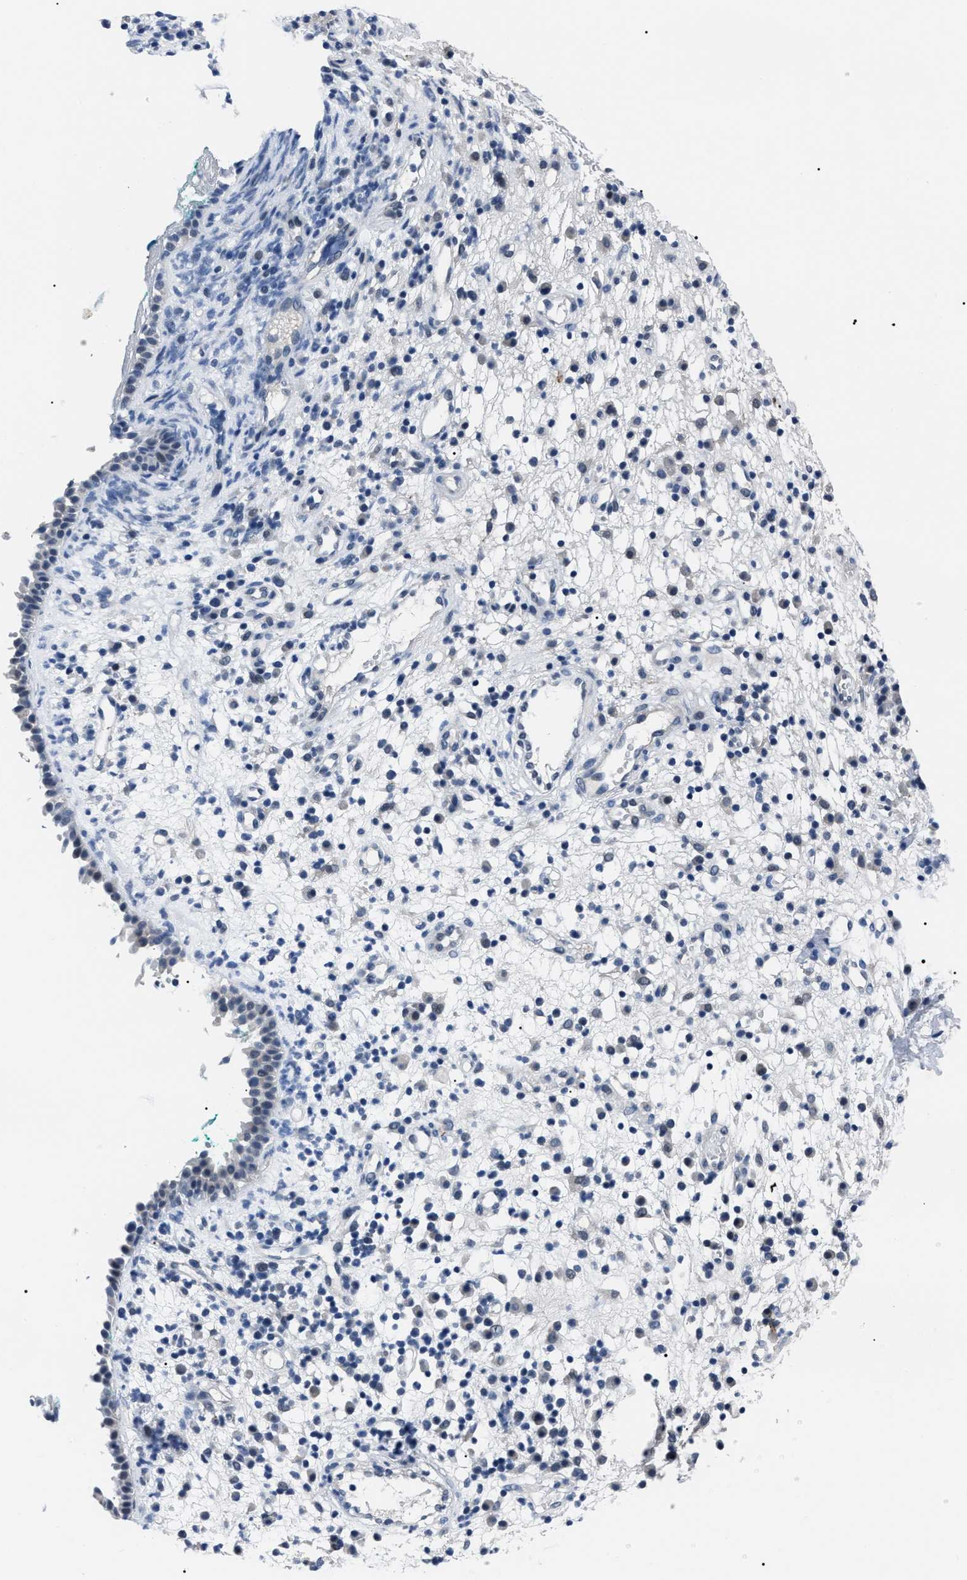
{"staining": {"intensity": "negative", "quantity": "none", "location": "none"}, "tissue": "nasopharynx", "cell_type": "Respiratory epithelial cells", "image_type": "normal", "snomed": [{"axis": "morphology", "description": "Normal tissue, NOS"}, {"axis": "morphology", "description": "Basal cell carcinoma"}, {"axis": "topography", "description": "Cartilage tissue"}, {"axis": "topography", "description": "Nasopharynx"}, {"axis": "topography", "description": "Oral tissue"}], "caption": "Immunohistochemical staining of normal human nasopharynx demonstrates no significant staining in respiratory epithelial cells.", "gene": "LRWD1", "patient": {"sex": "female", "age": 77}}